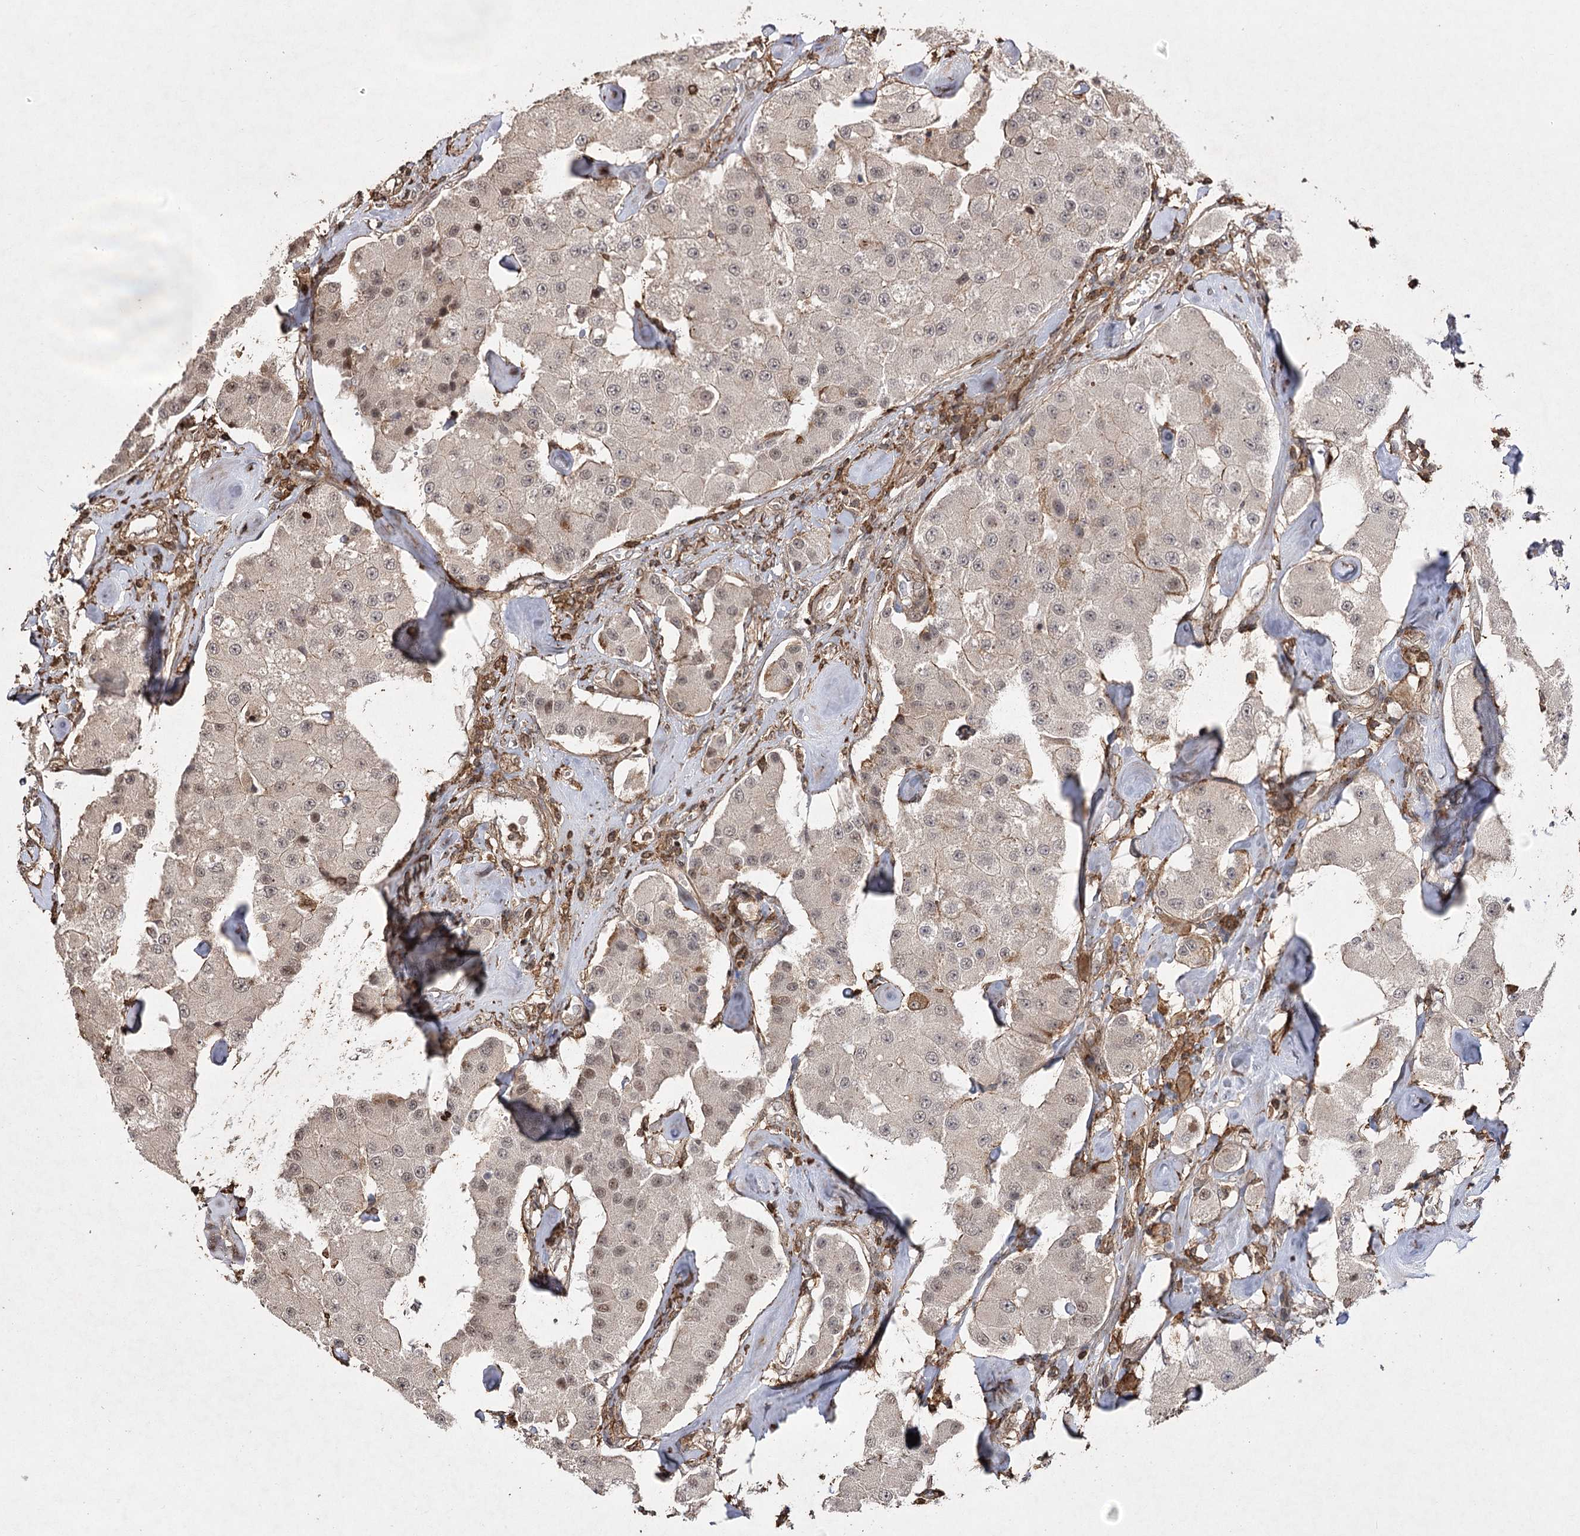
{"staining": {"intensity": "weak", "quantity": "25%-75%", "location": "nuclear"}, "tissue": "carcinoid", "cell_type": "Tumor cells", "image_type": "cancer", "snomed": [{"axis": "morphology", "description": "Carcinoid, malignant, NOS"}, {"axis": "topography", "description": "Pancreas"}], "caption": "Weak nuclear positivity is identified in about 25%-75% of tumor cells in carcinoid.", "gene": "OBSL1", "patient": {"sex": "male", "age": 41}}